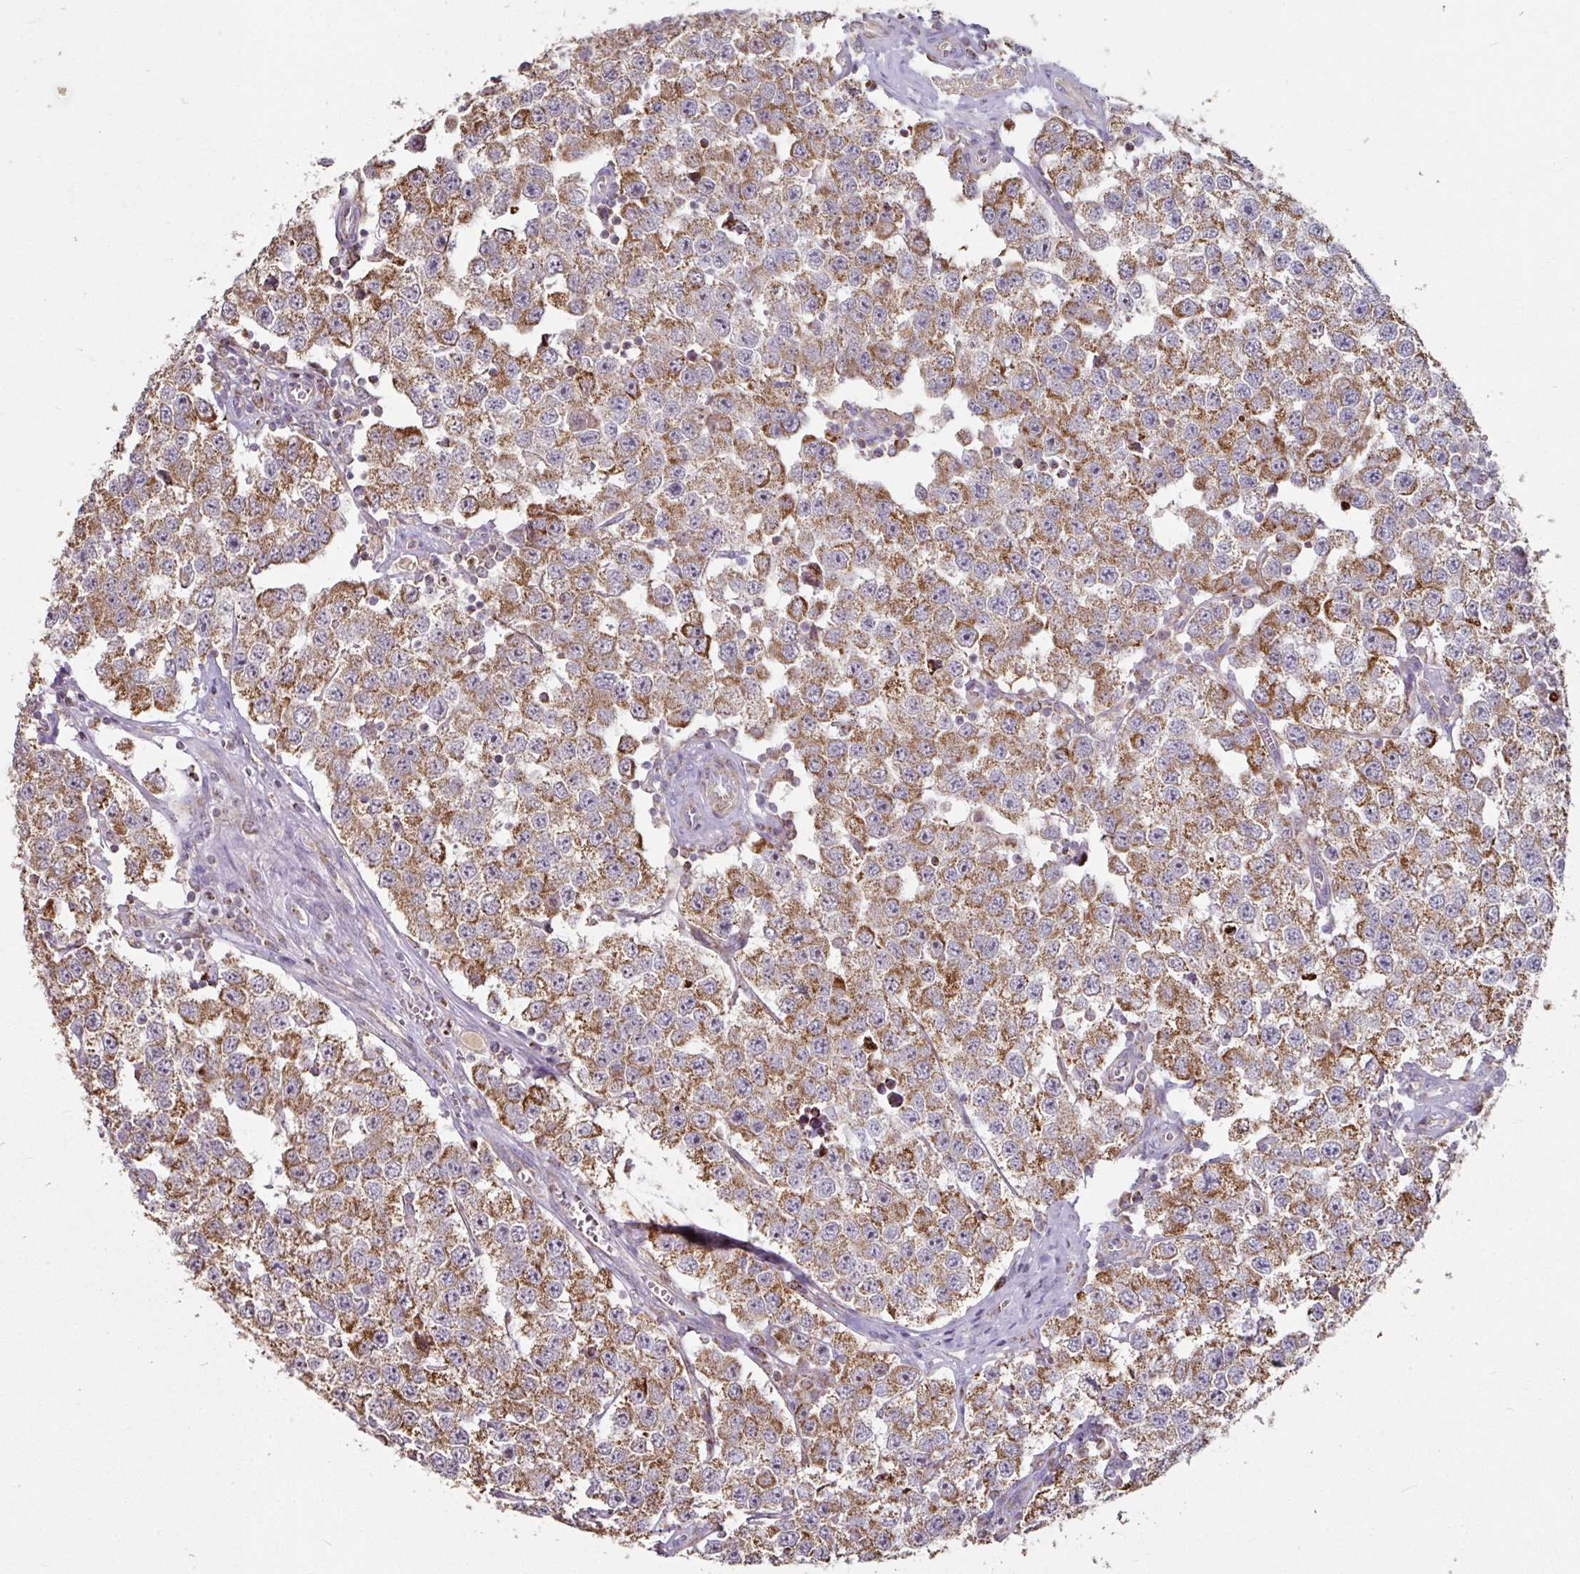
{"staining": {"intensity": "moderate", "quantity": ">75%", "location": "cytoplasmic/membranous"}, "tissue": "testis cancer", "cell_type": "Tumor cells", "image_type": "cancer", "snomed": [{"axis": "morphology", "description": "Seminoma, NOS"}, {"axis": "topography", "description": "Testis"}], "caption": "Immunohistochemistry (IHC) staining of testis cancer (seminoma), which shows medium levels of moderate cytoplasmic/membranous positivity in about >75% of tumor cells indicating moderate cytoplasmic/membranous protein positivity. The staining was performed using DAB (3,3'-diaminobenzidine) (brown) for protein detection and nuclei were counterstained in hematoxylin (blue).", "gene": "OR2D3", "patient": {"sex": "male", "age": 34}}